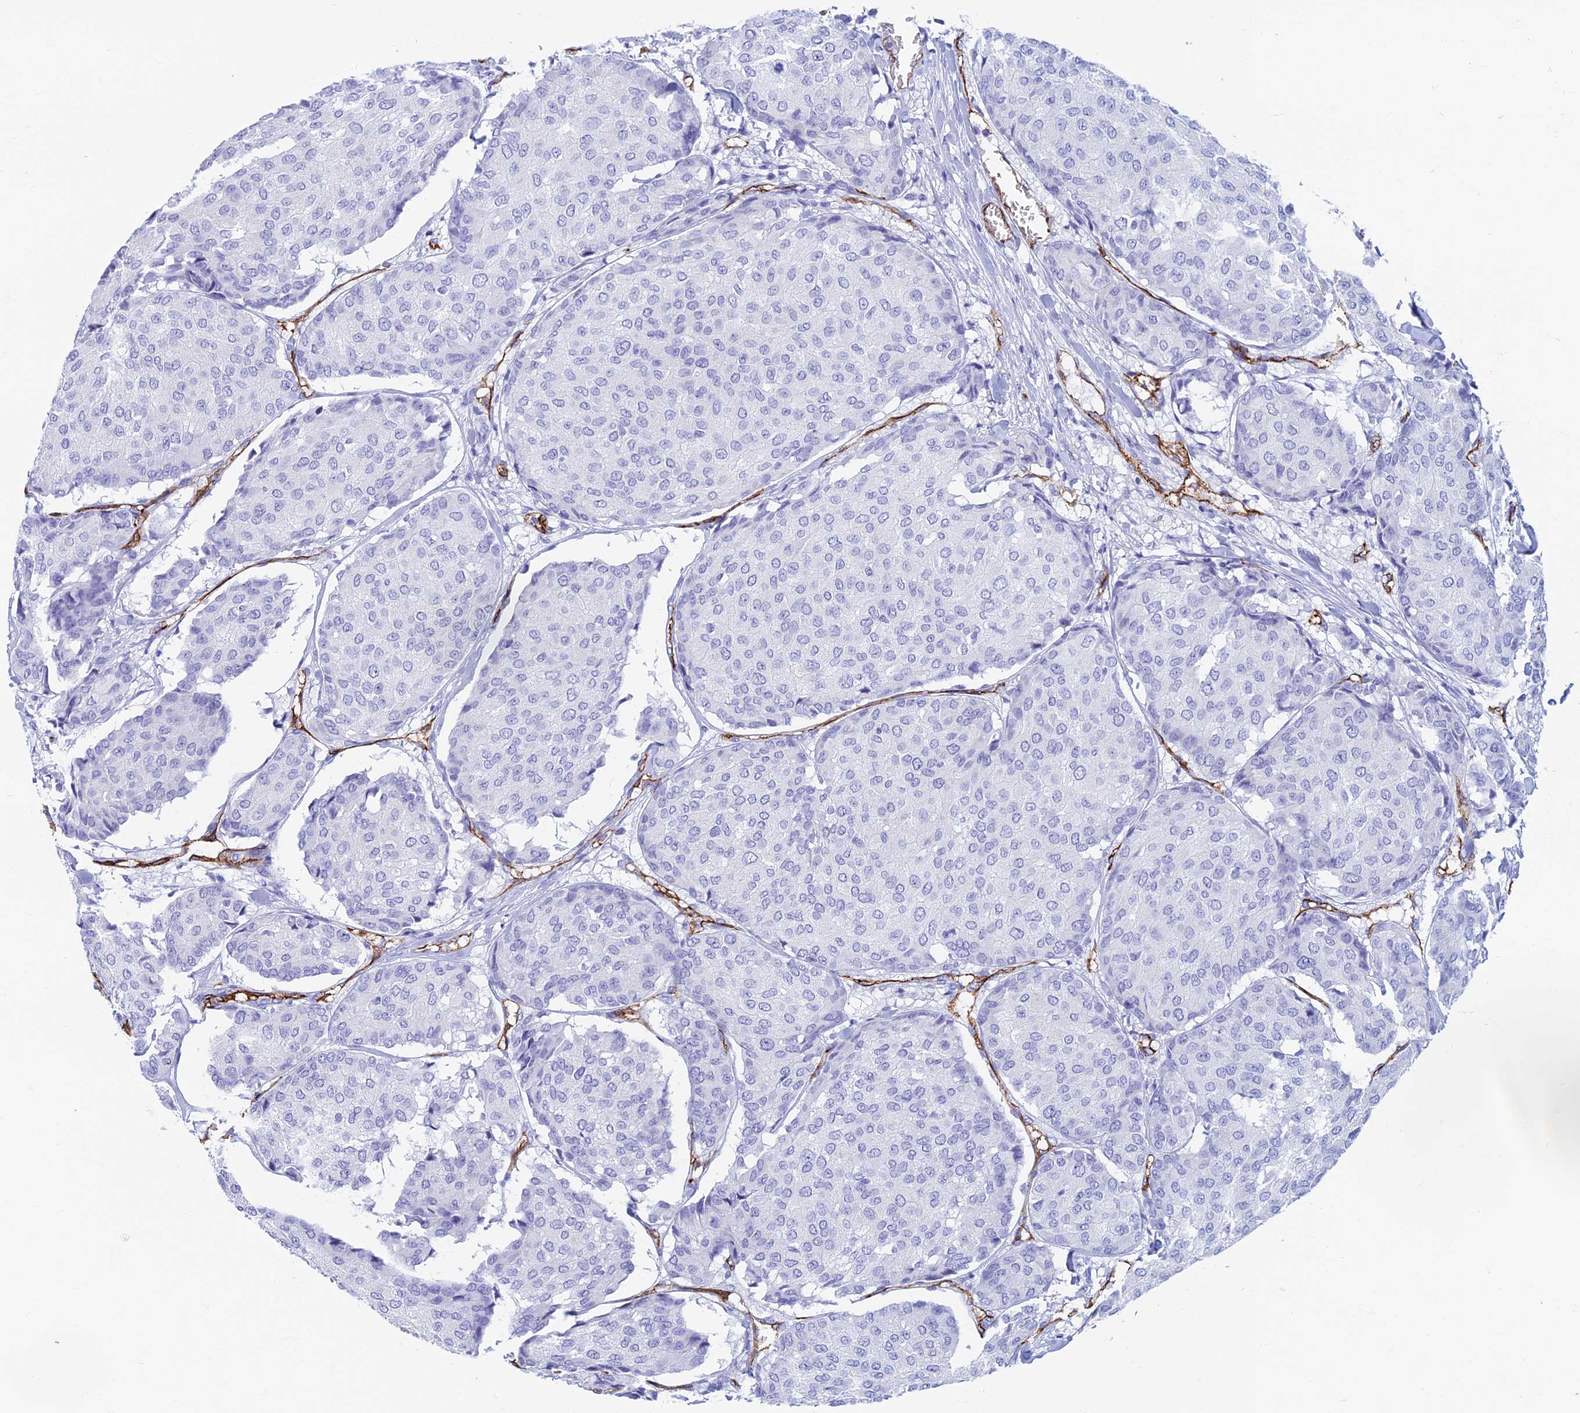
{"staining": {"intensity": "negative", "quantity": "none", "location": "none"}, "tissue": "breast cancer", "cell_type": "Tumor cells", "image_type": "cancer", "snomed": [{"axis": "morphology", "description": "Duct carcinoma"}, {"axis": "topography", "description": "Breast"}], "caption": "High power microscopy photomicrograph of an immunohistochemistry (IHC) histopathology image of infiltrating ductal carcinoma (breast), revealing no significant expression in tumor cells.", "gene": "ETFRF1", "patient": {"sex": "female", "age": 75}}